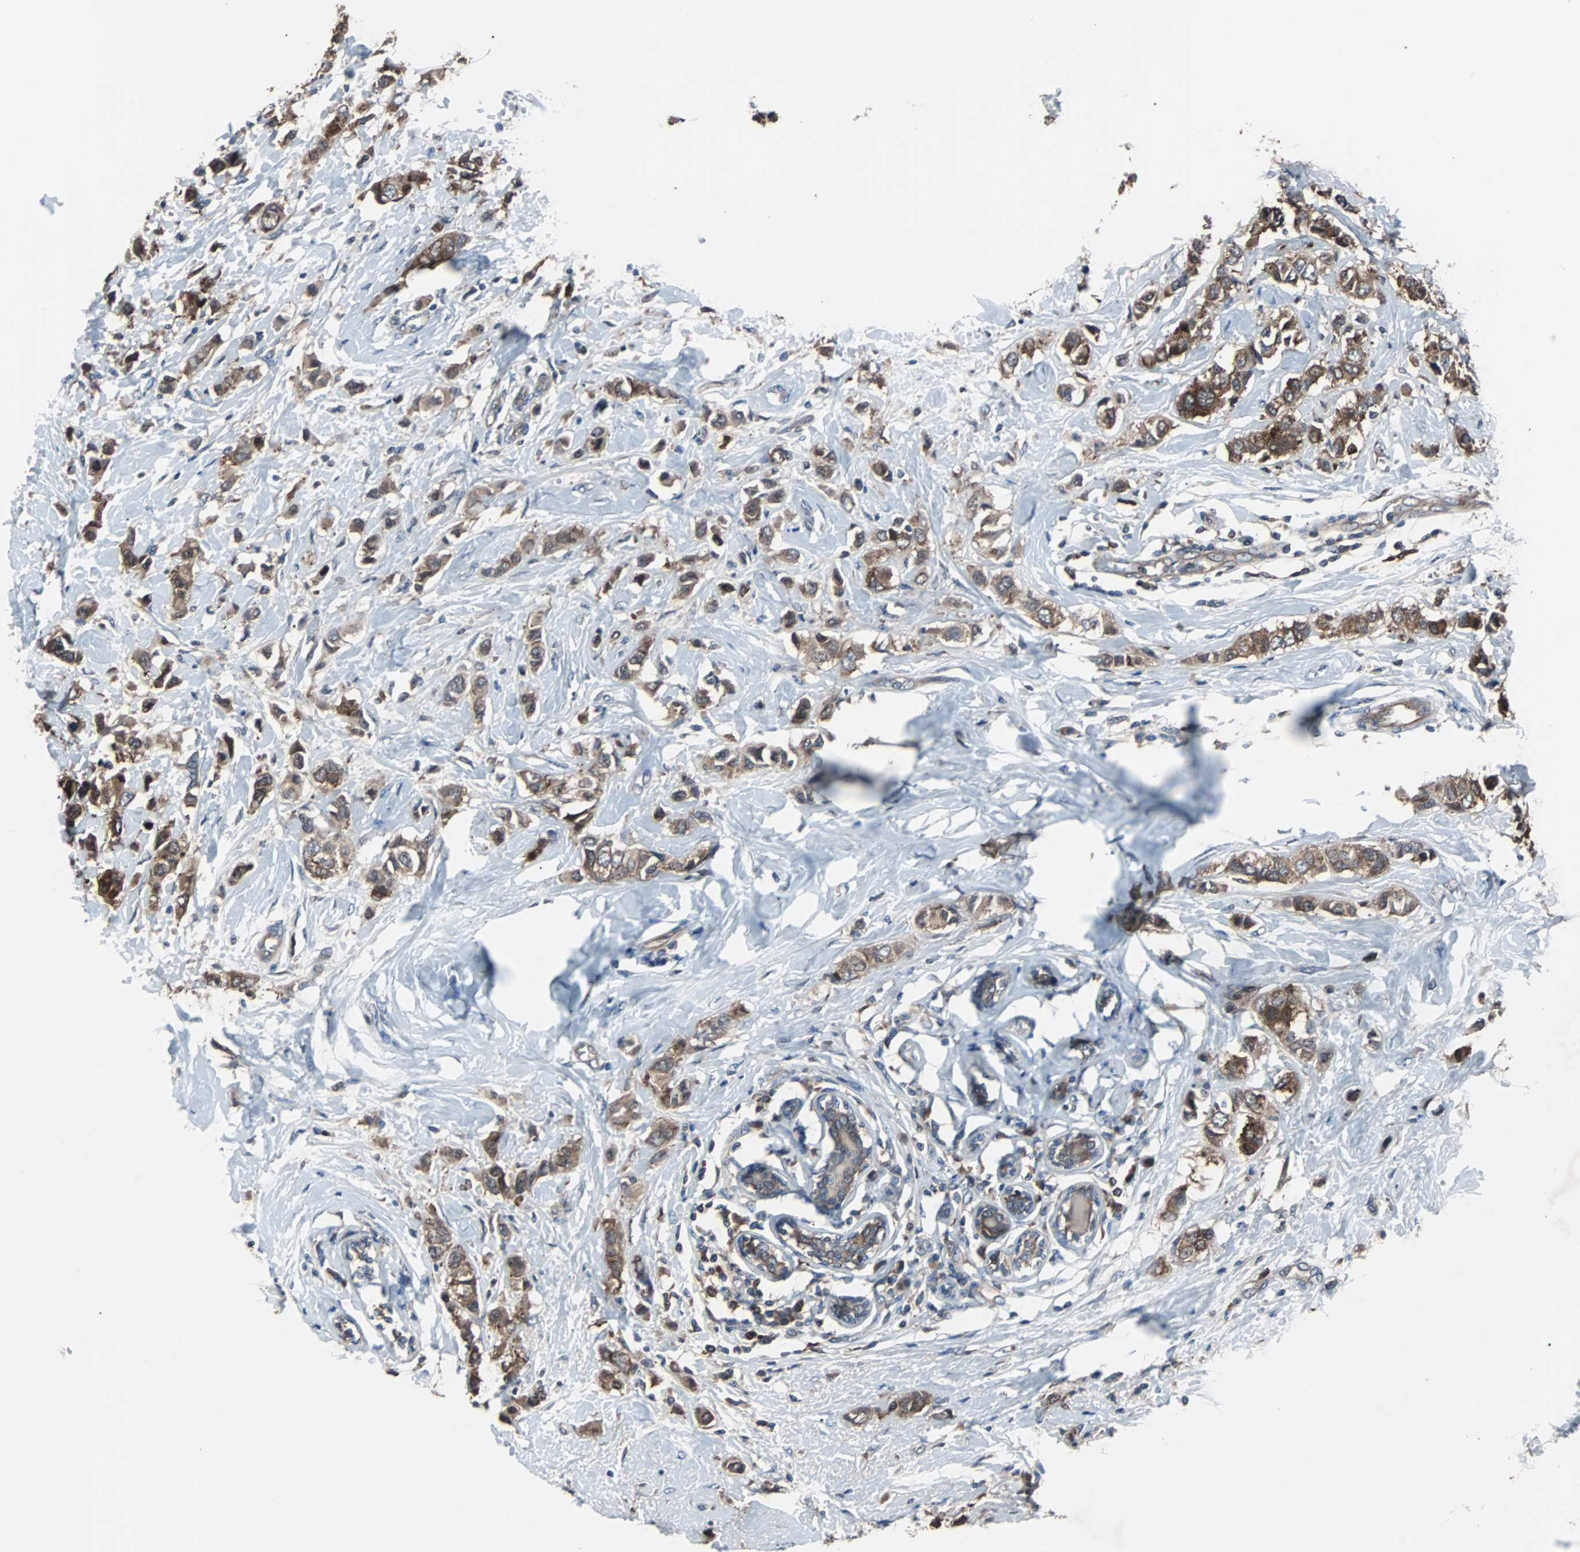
{"staining": {"intensity": "moderate", "quantity": ">75%", "location": "cytoplasmic/membranous"}, "tissue": "breast cancer", "cell_type": "Tumor cells", "image_type": "cancer", "snomed": [{"axis": "morphology", "description": "Duct carcinoma"}, {"axis": "topography", "description": "Breast"}], "caption": "There is medium levels of moderate cytoplasmic/membranous expression in tumor cells of breast cancer, as demonstrated by immunohistochemical staining (brown color).", "gene": "PAK1", "patient": {"sex": "female", "age": 50}}